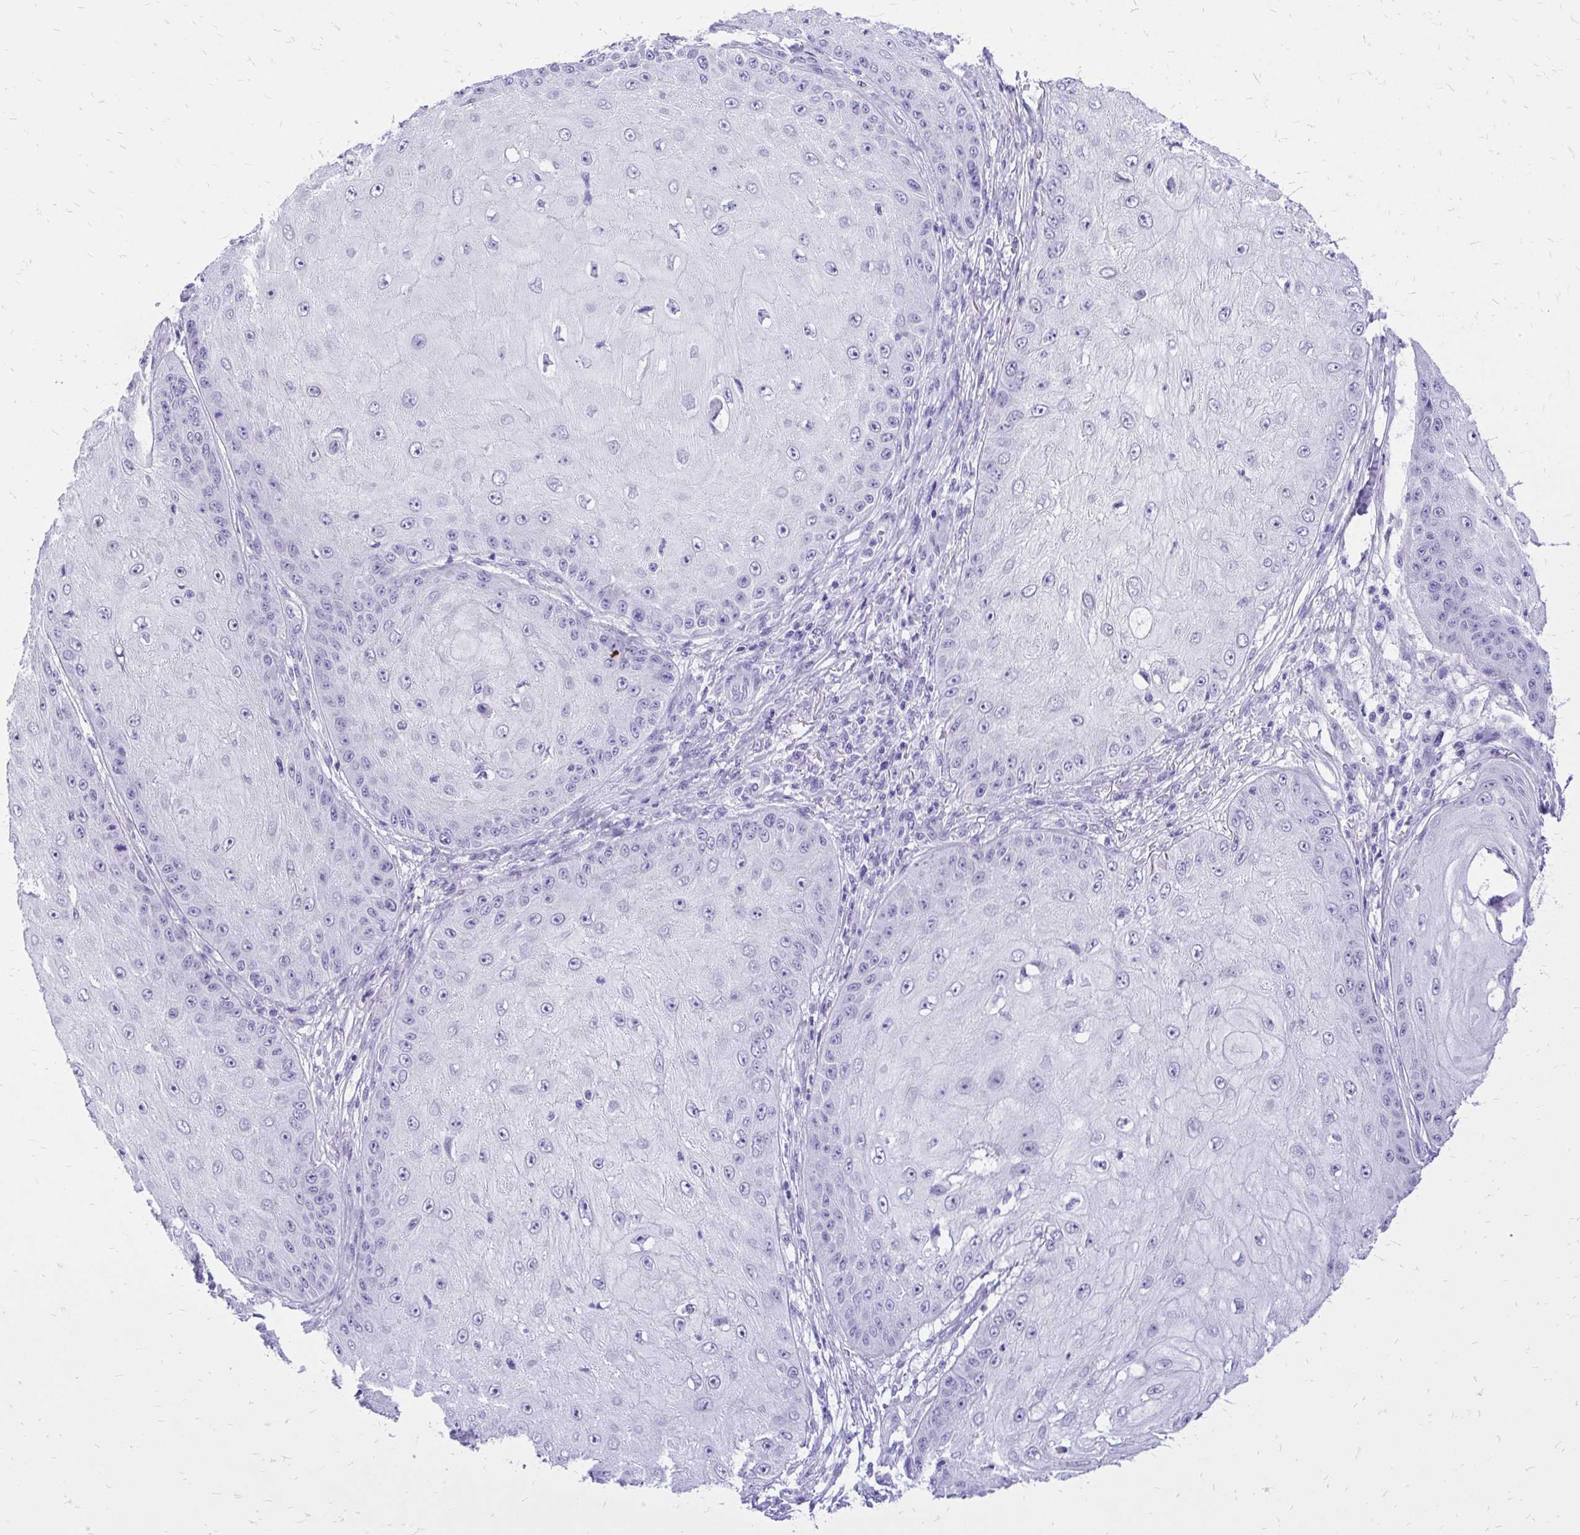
{"staining": {"intensity": "negative", "quantity": "none", "location": "none"}, "tissue": "skin cancer", "cell_type": "Tumor cells", "image_type": "cancer", "snomed": [{"axis": "morphology", "description": "Squamous cell carcinoma, NOS"}, {"axis": "topography", "description": "Skin"}], "caption": "Skin cancer was stained to show a protein in brown. There is no significant expression in tumor cells.", "gene": "SLC32A1", "patient": {"sex": "male", "age": 70}}